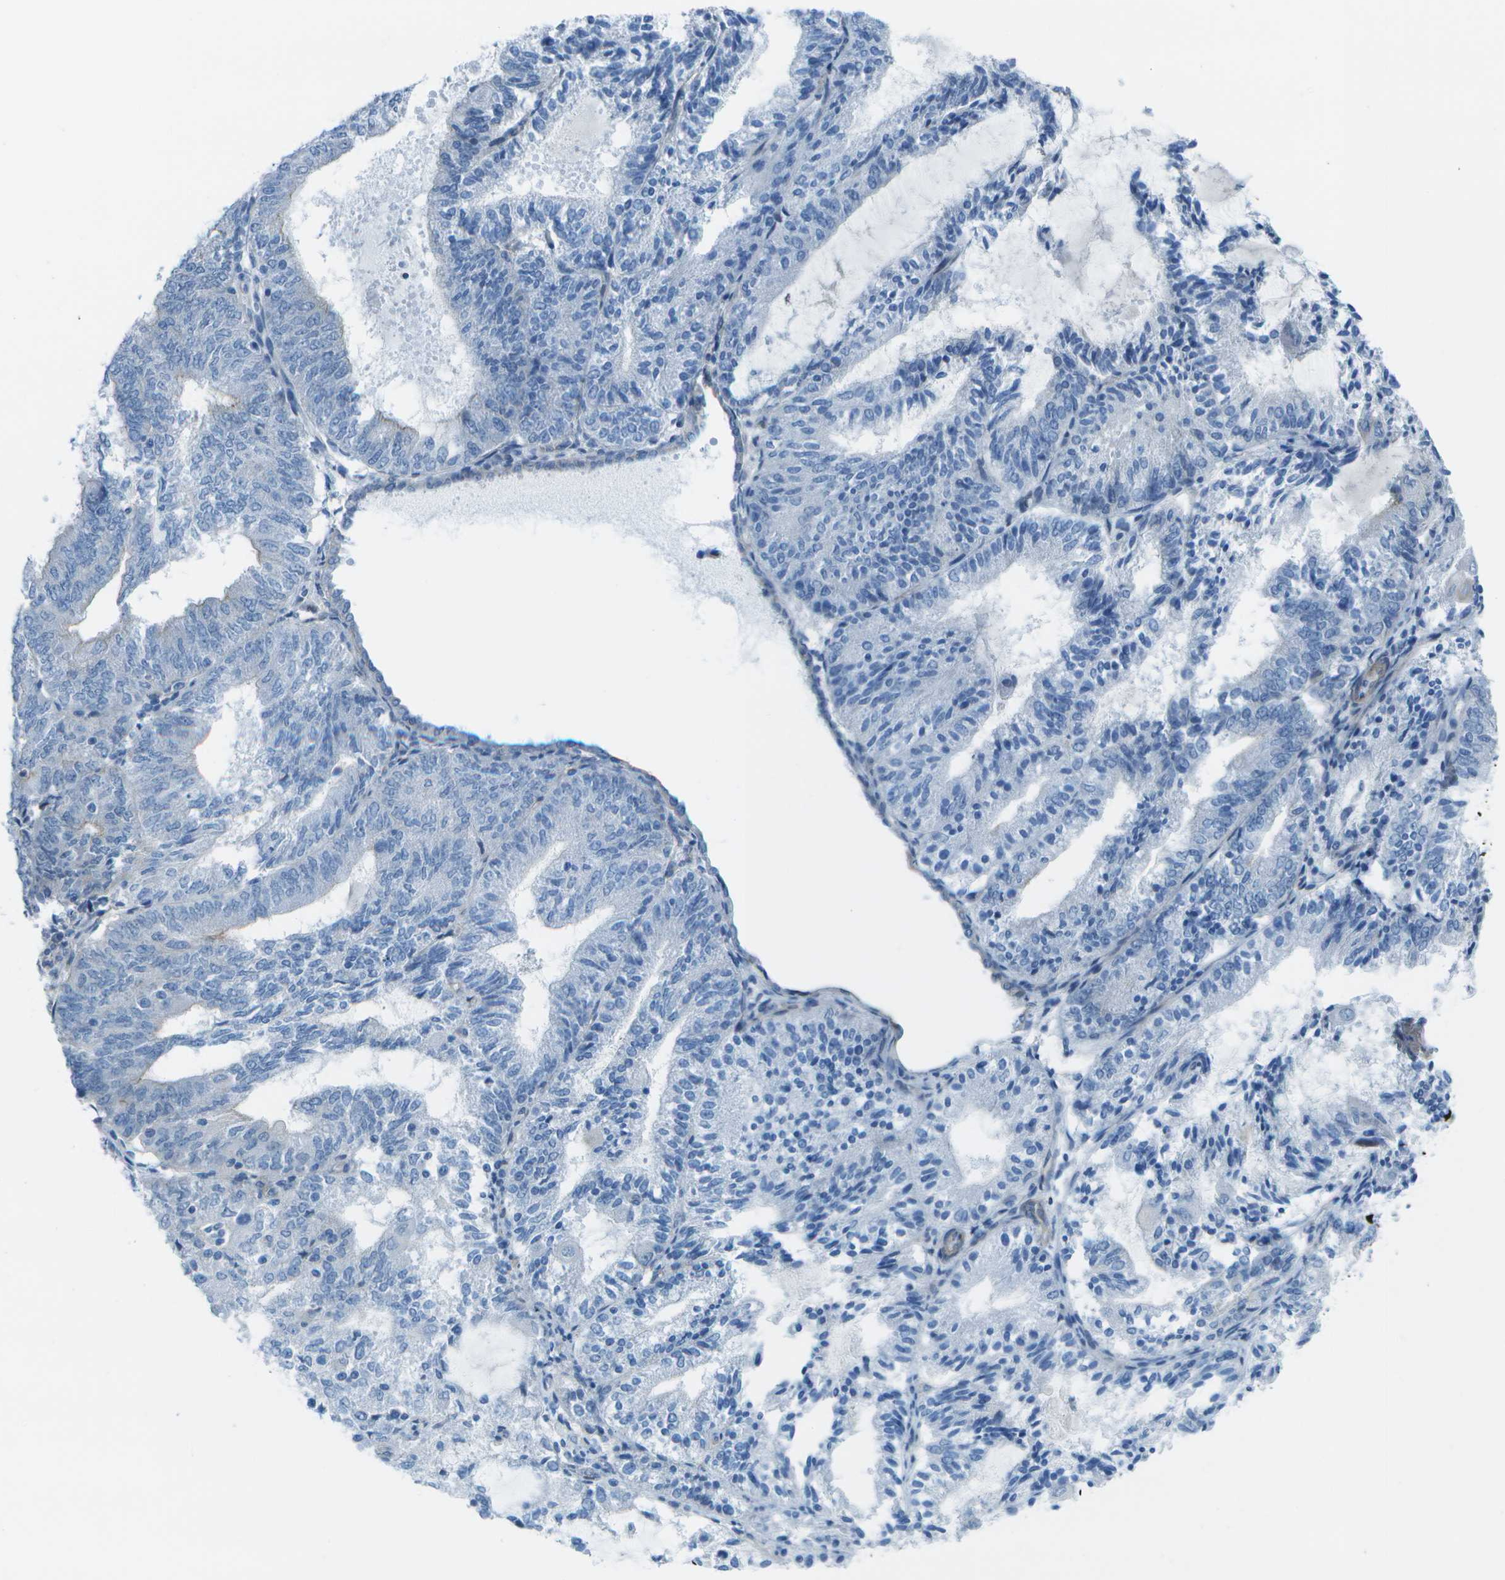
{"staining": {"intensity": "negative", "quantity": "none", "location": "none"}, "tissue": "endometrial cancer", "cell_type": "Tumor cells", "image_type": "cancer", "snomed": [{"axis": "morphology", "description": "Adenocarcinoma, NOS"}, {"axis": "topography", "description": "Endometrium"}], "caption": "This is a histopathology image of immunohistochemistry staining of endometrial adenocarcinoma, which shows no expression in tumor cells.", "gene": "SORBS3", "patient": {"sex": "female", "age": 81}}